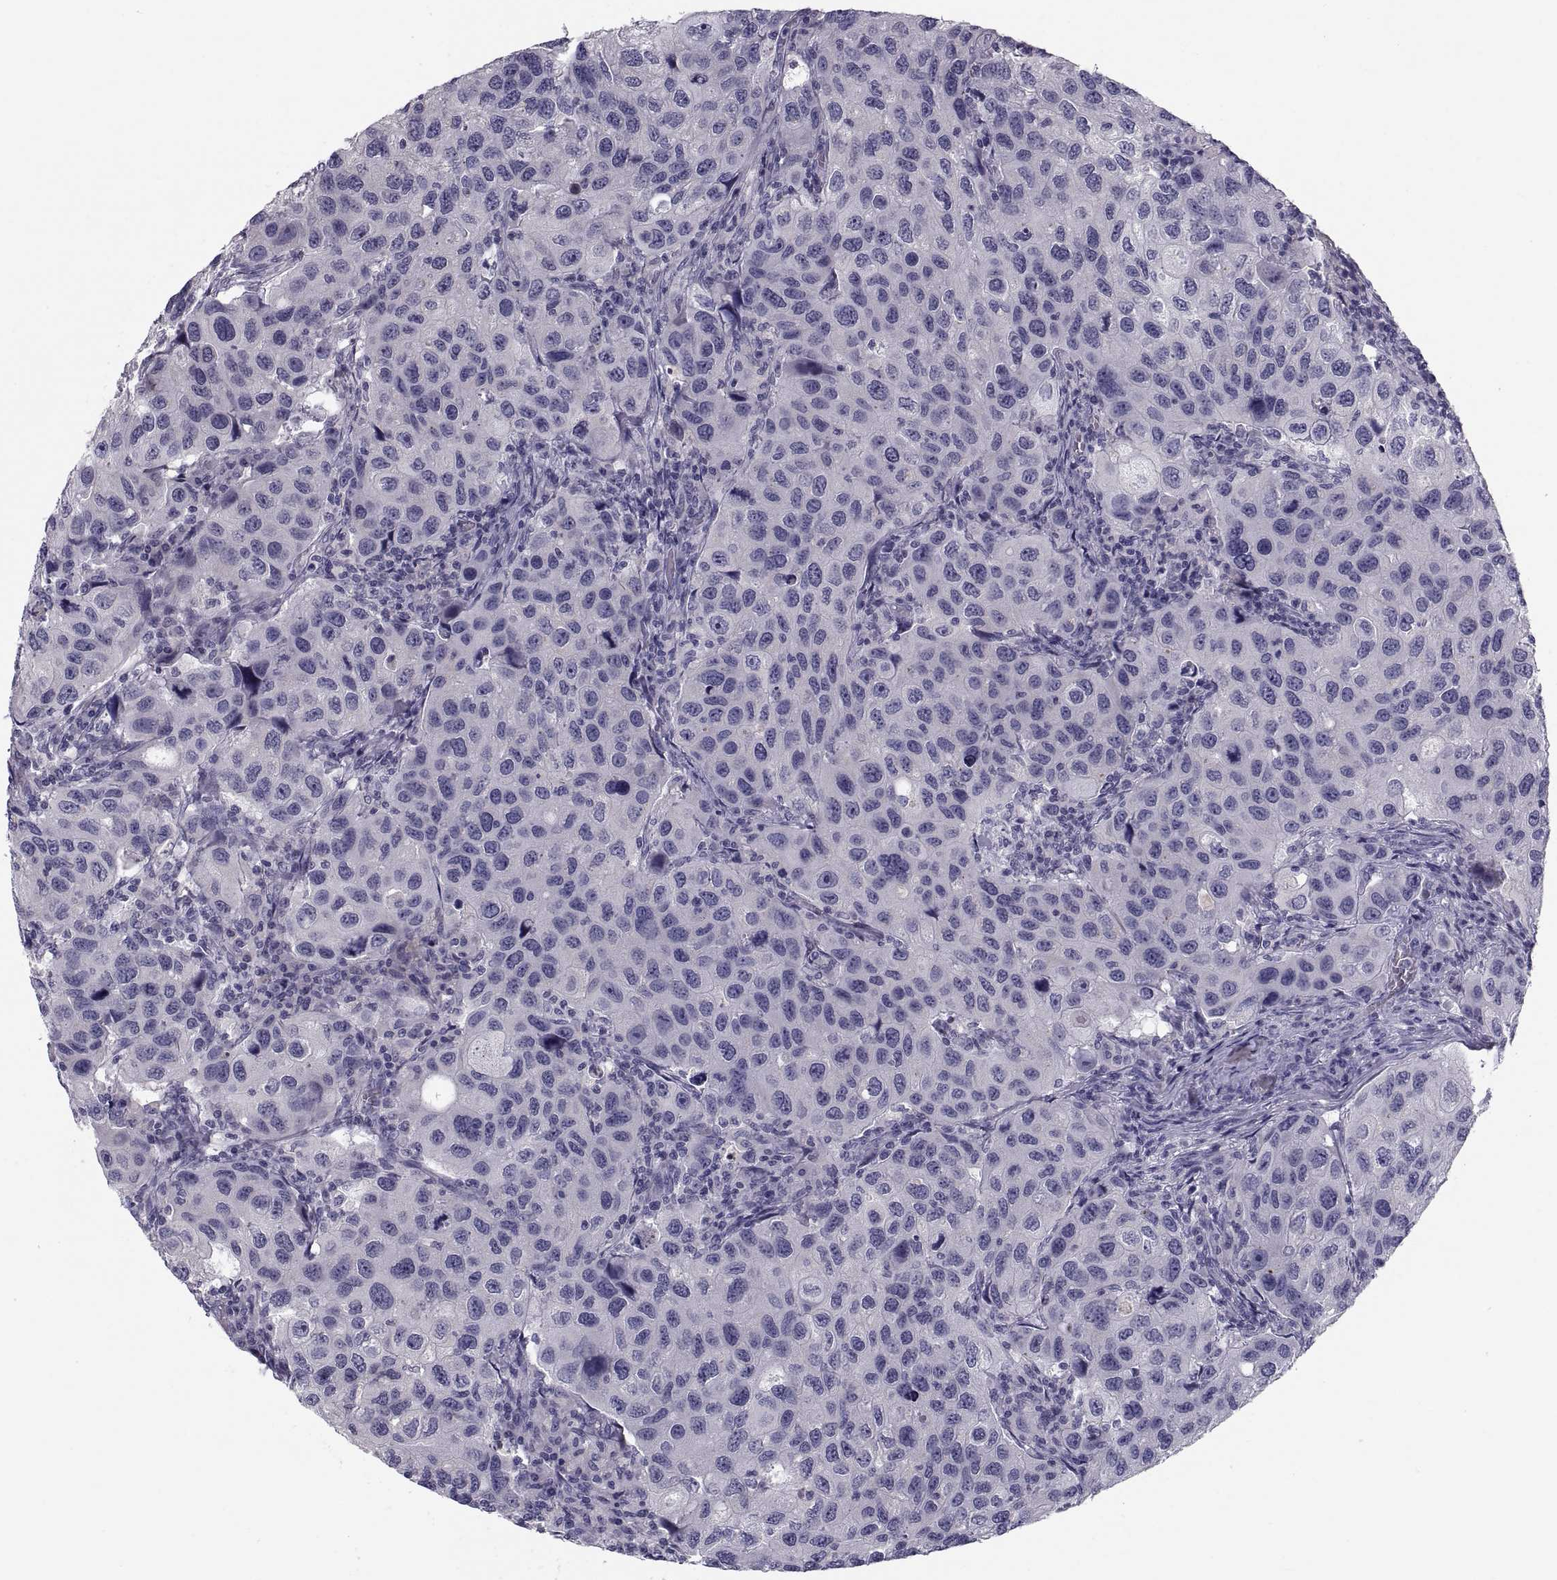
{"staining": {"intensity": "negative", "quantity": "none", "location": "none"}, "tissue": "urothelial cancer", "cell_type": "Tumor cells", "image_type": "cancer", "snomed": [{"axis": "morphology", "description": "Urothelial carcinoma, High grade"}, {"axis": "topography", "description": "Urinary bladder"}], "caption": "DAB immunohistochemical staining of human high-grade urothelial carcinoma shows no significant positivity in tumor cells.", "gene": "PDZRN4", "patient": {"sex": "male", "age": 79}}